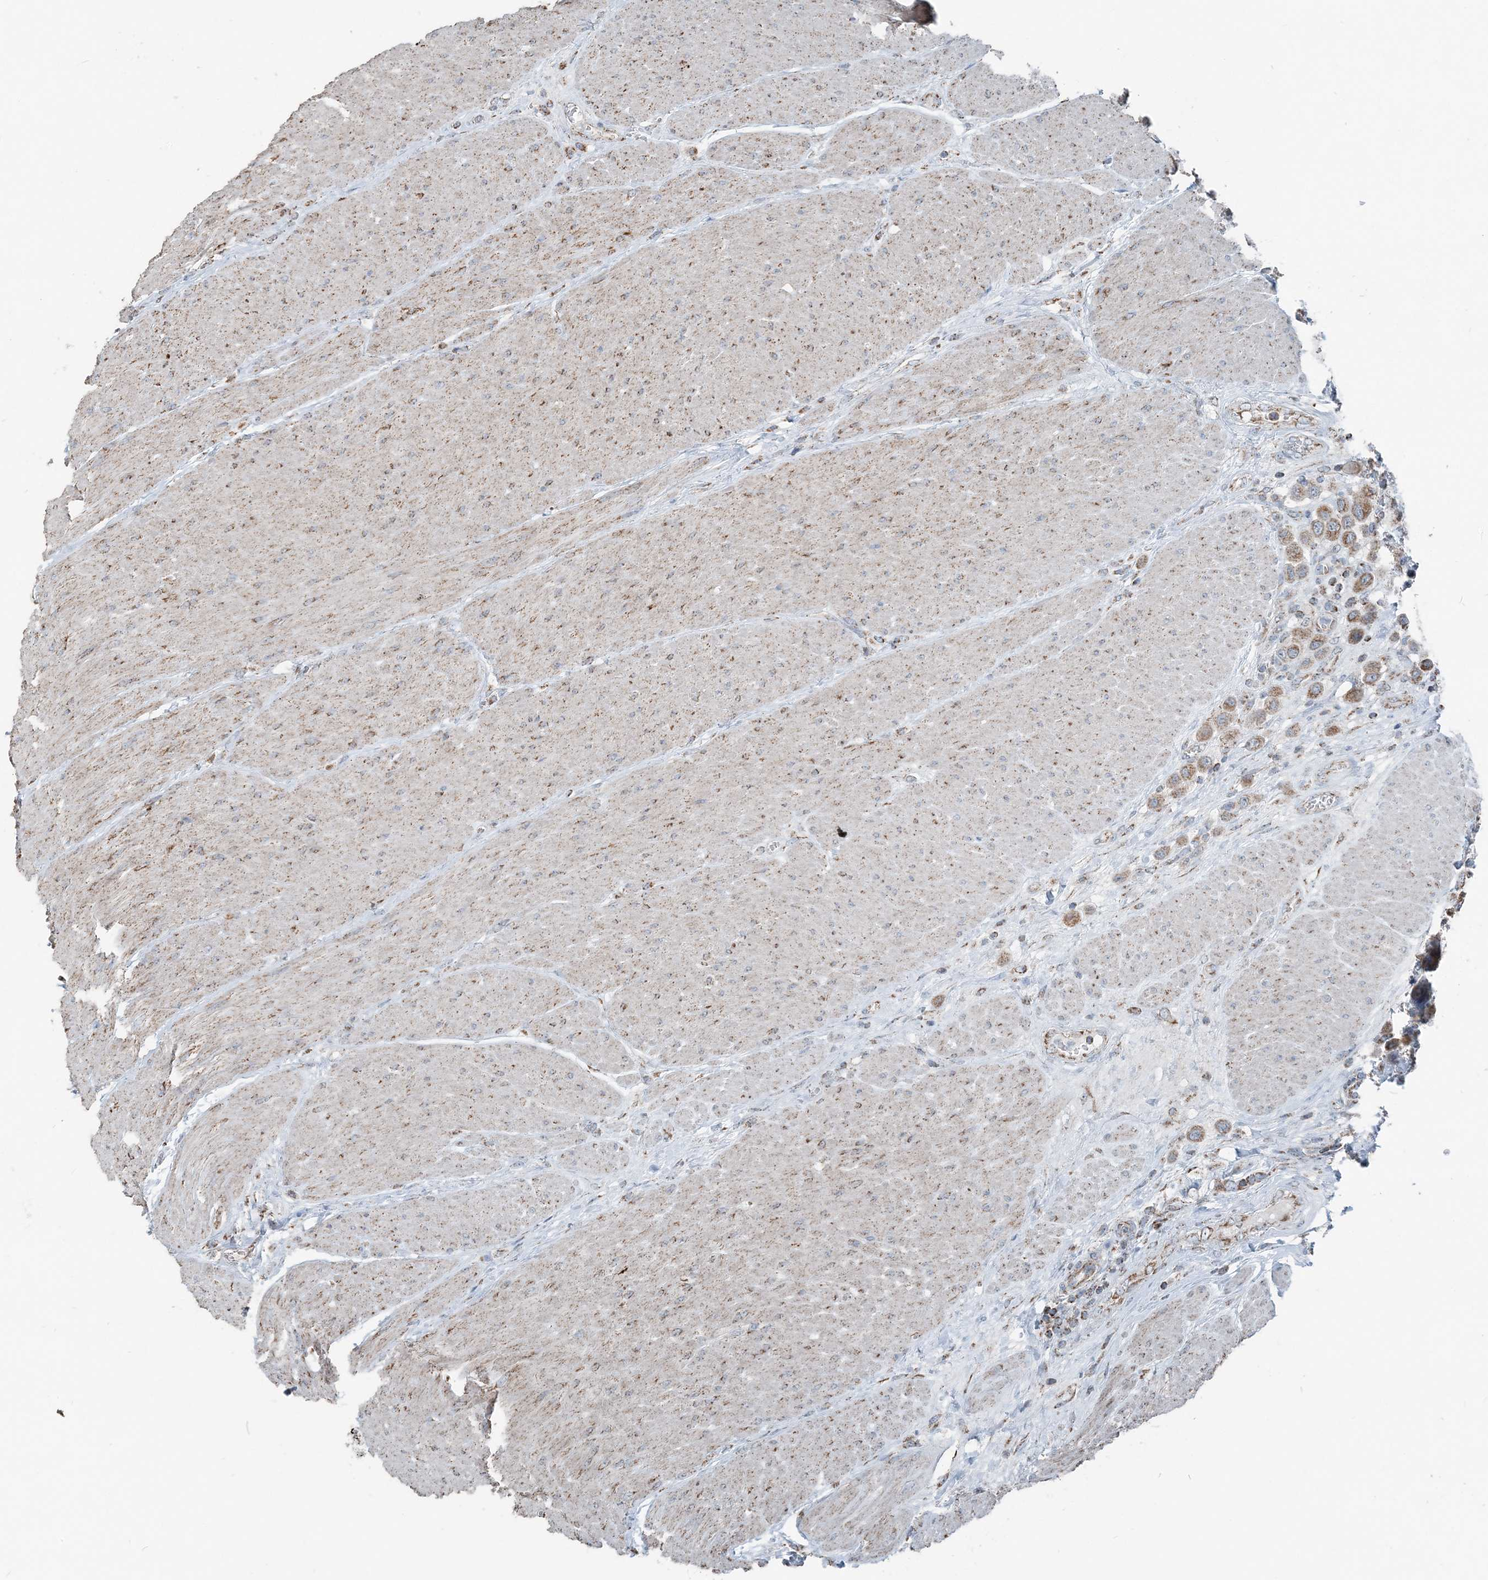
{"staining": {"intensity": "moderate", "quantity": ">75%", "location": "cytoplasmic/membranous"}, "tissue": "urothelial cancer", "cell_type": "Tumor cells", "image_type": "cancer", "snomed": [{"axis": "morphology", "description": "Urothelial carcinoma, High grade"}, {"axis": "topography", "description": "Urinary bladder"}], "caption": "Immunohistochemistry of human urothelial carcinoma (high-grade) shows medium levels of moderate cytoplasmic/membranous staining in approximately >75% of tumor cells. (Stains: DAB in brown, nuclei in blue, Microscopy: brightfield microscopy at high magnification).", "gene": "SUCLG1", "patient": {"sex": "male", "age": 50}}